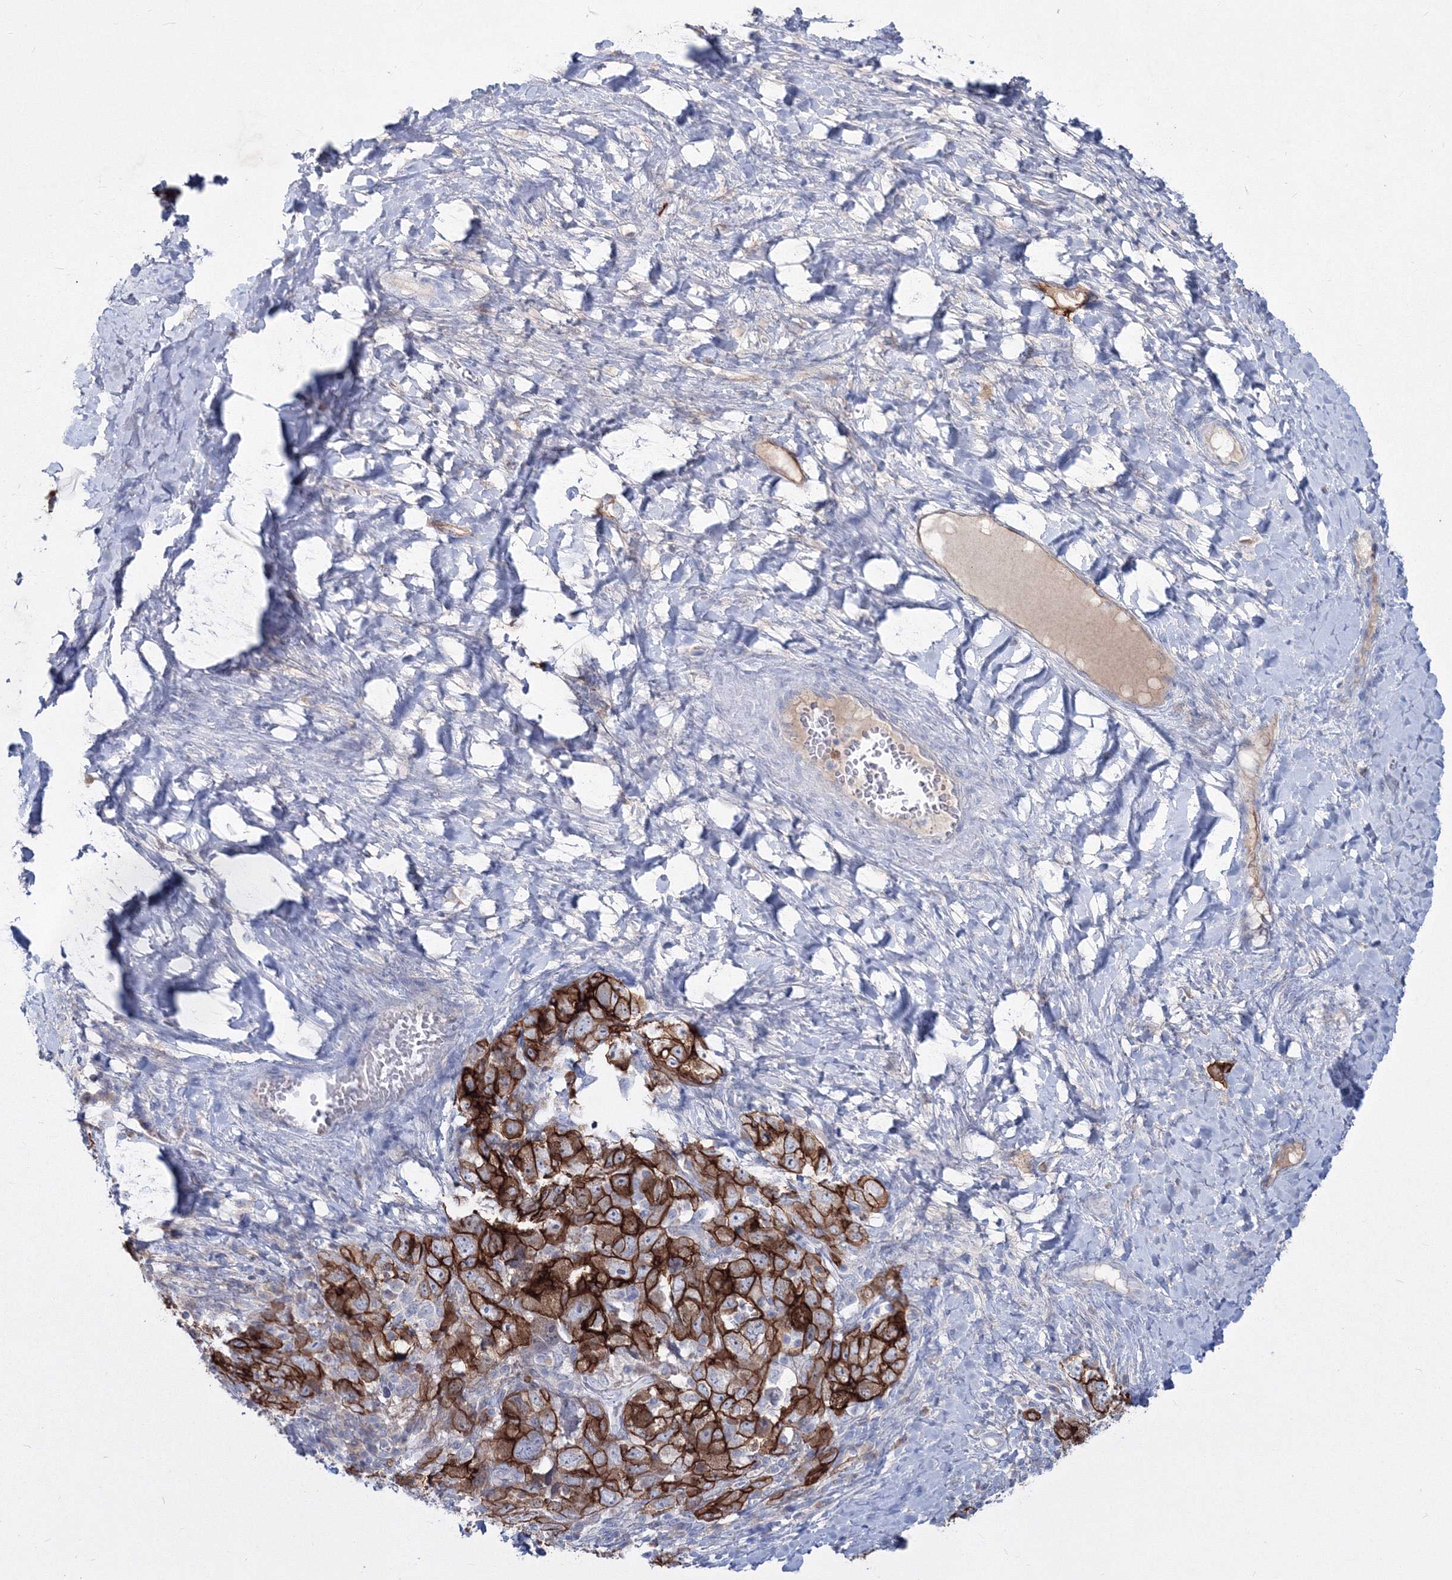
{"staining": {"intensity": "strong", "quantity": ">75%", "location": "cytoplasmic/membranous"}, "tissue": "ovarian cancer", "cell_type": "Tumor cells", "image_type": "cancer", "snomed": [{"axis": "morphology", "description": "Carcinoma, NOS"}, {"axis": "morphology", "description": "Cystadenocarcinoma, serous, NOS"}, {"axis": "topography", "description": "Ovary"}], "caption": "Protein expression by immunohistochemistry (IHC) shows strong cytoplasmic/membranous expression in about >75% of tumor cells in carcinoma (ovarian).", "gene": "TMEM139", "patient": {"sex": "female", "age": 69}}